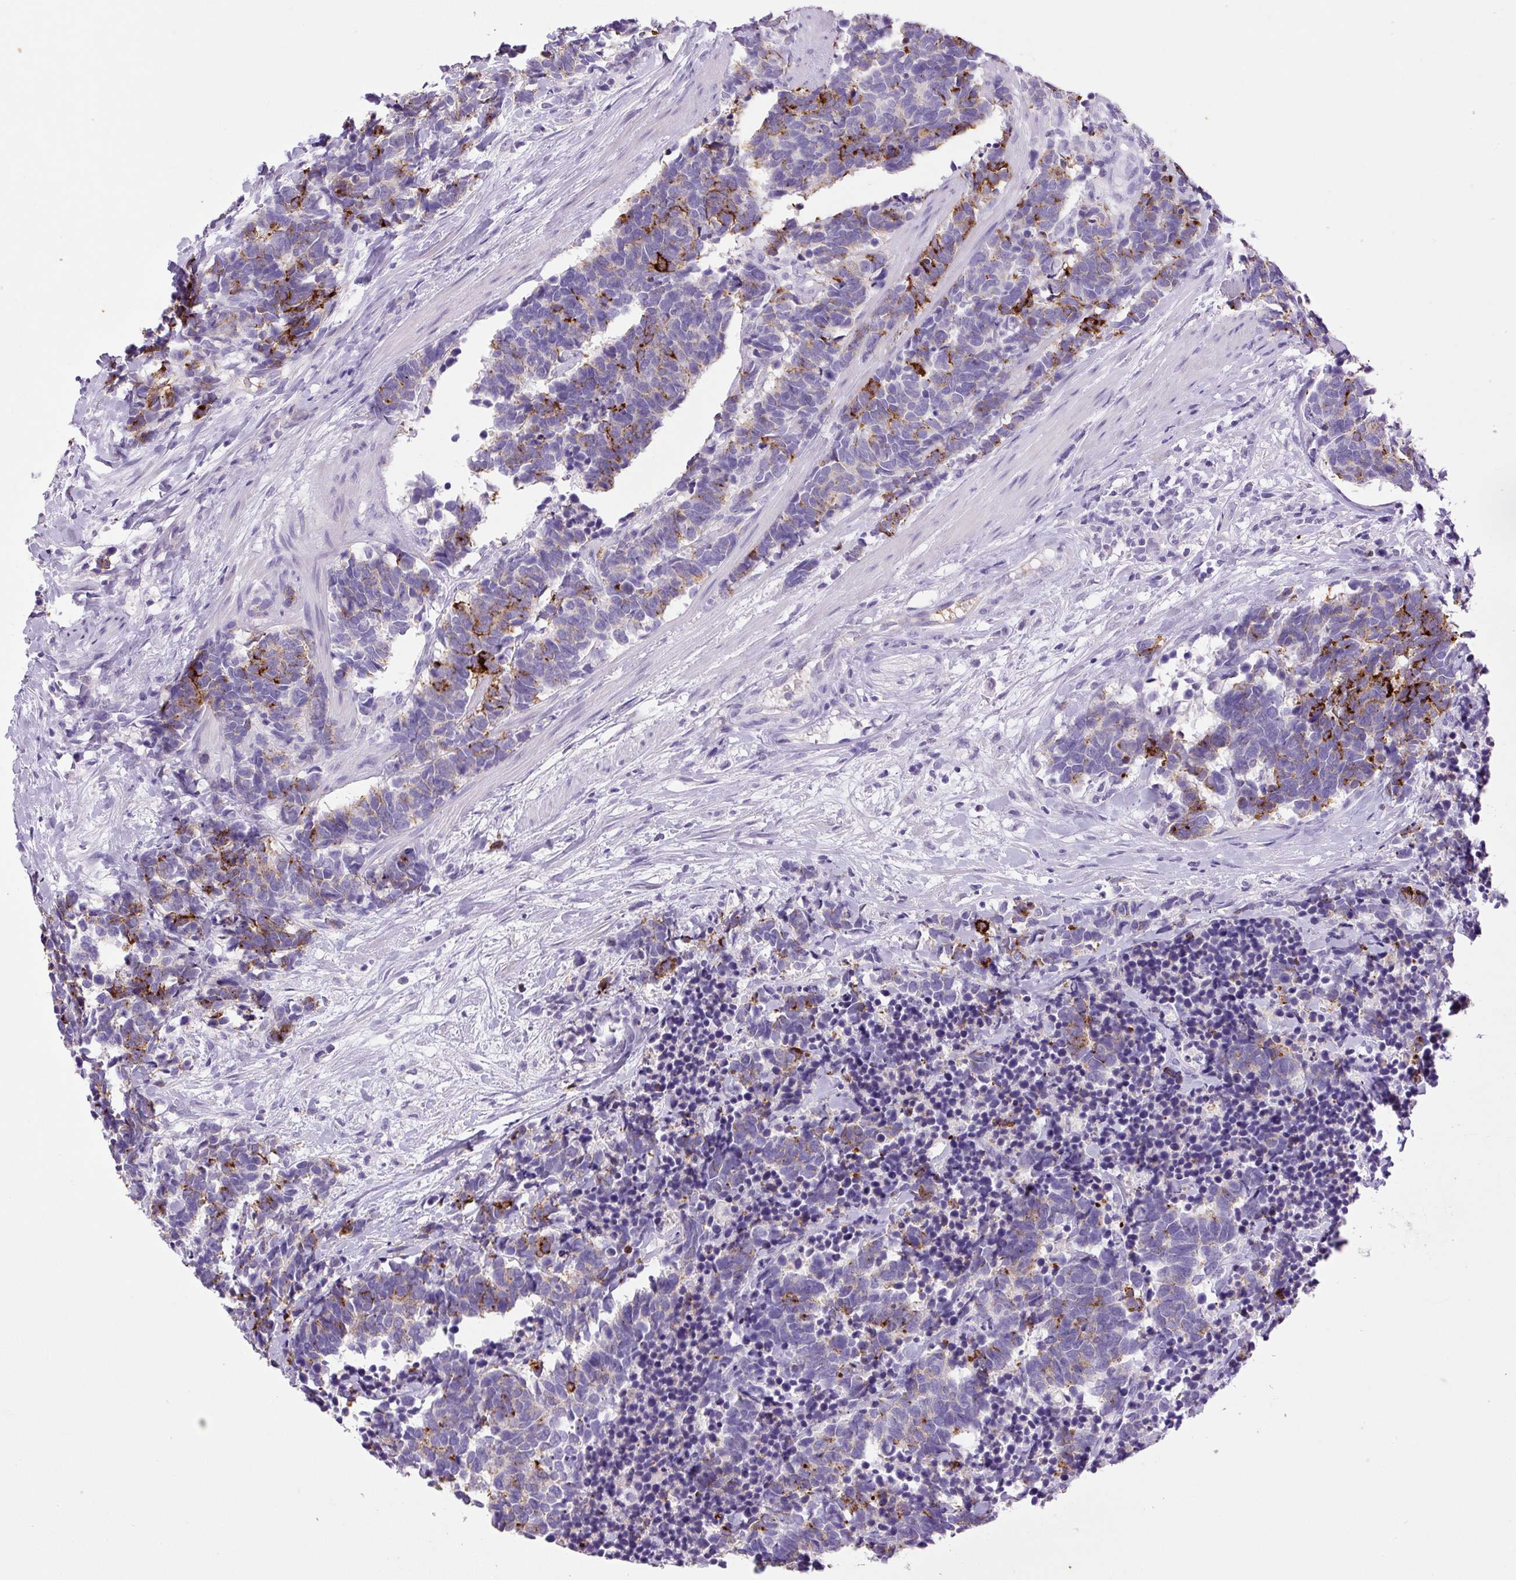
{"staining": {"intensity": "strong", "quantity": "<25%", "location": "cytoplasmic/membranous"}, "tissue": "carcinoid", "cell_type": "Tumor cells", "image_type": "cancer", "snomed": [{"axis": "morphology", "description": "Carcinoma, NOS"}, {"axis": "morphology", "description": "Carcinoid, malignant, NOS"}, {"axis": "topography", "description": "Prostate"}], "caption": "An immunohistochemistry (IHC) micrograph of neoplastic tissue is shown. Protein staining in brown shows strong cytoplasmic/membranous positivity in carcinoma within tumor cells. The staining was performed using DAB to visualize the protein expression in brown, while the nuclei were stained in blue with hematoxylin (Magnification: 20x).", "gene": "CHGA", "patient": {"sex": "male", "age": 57}}